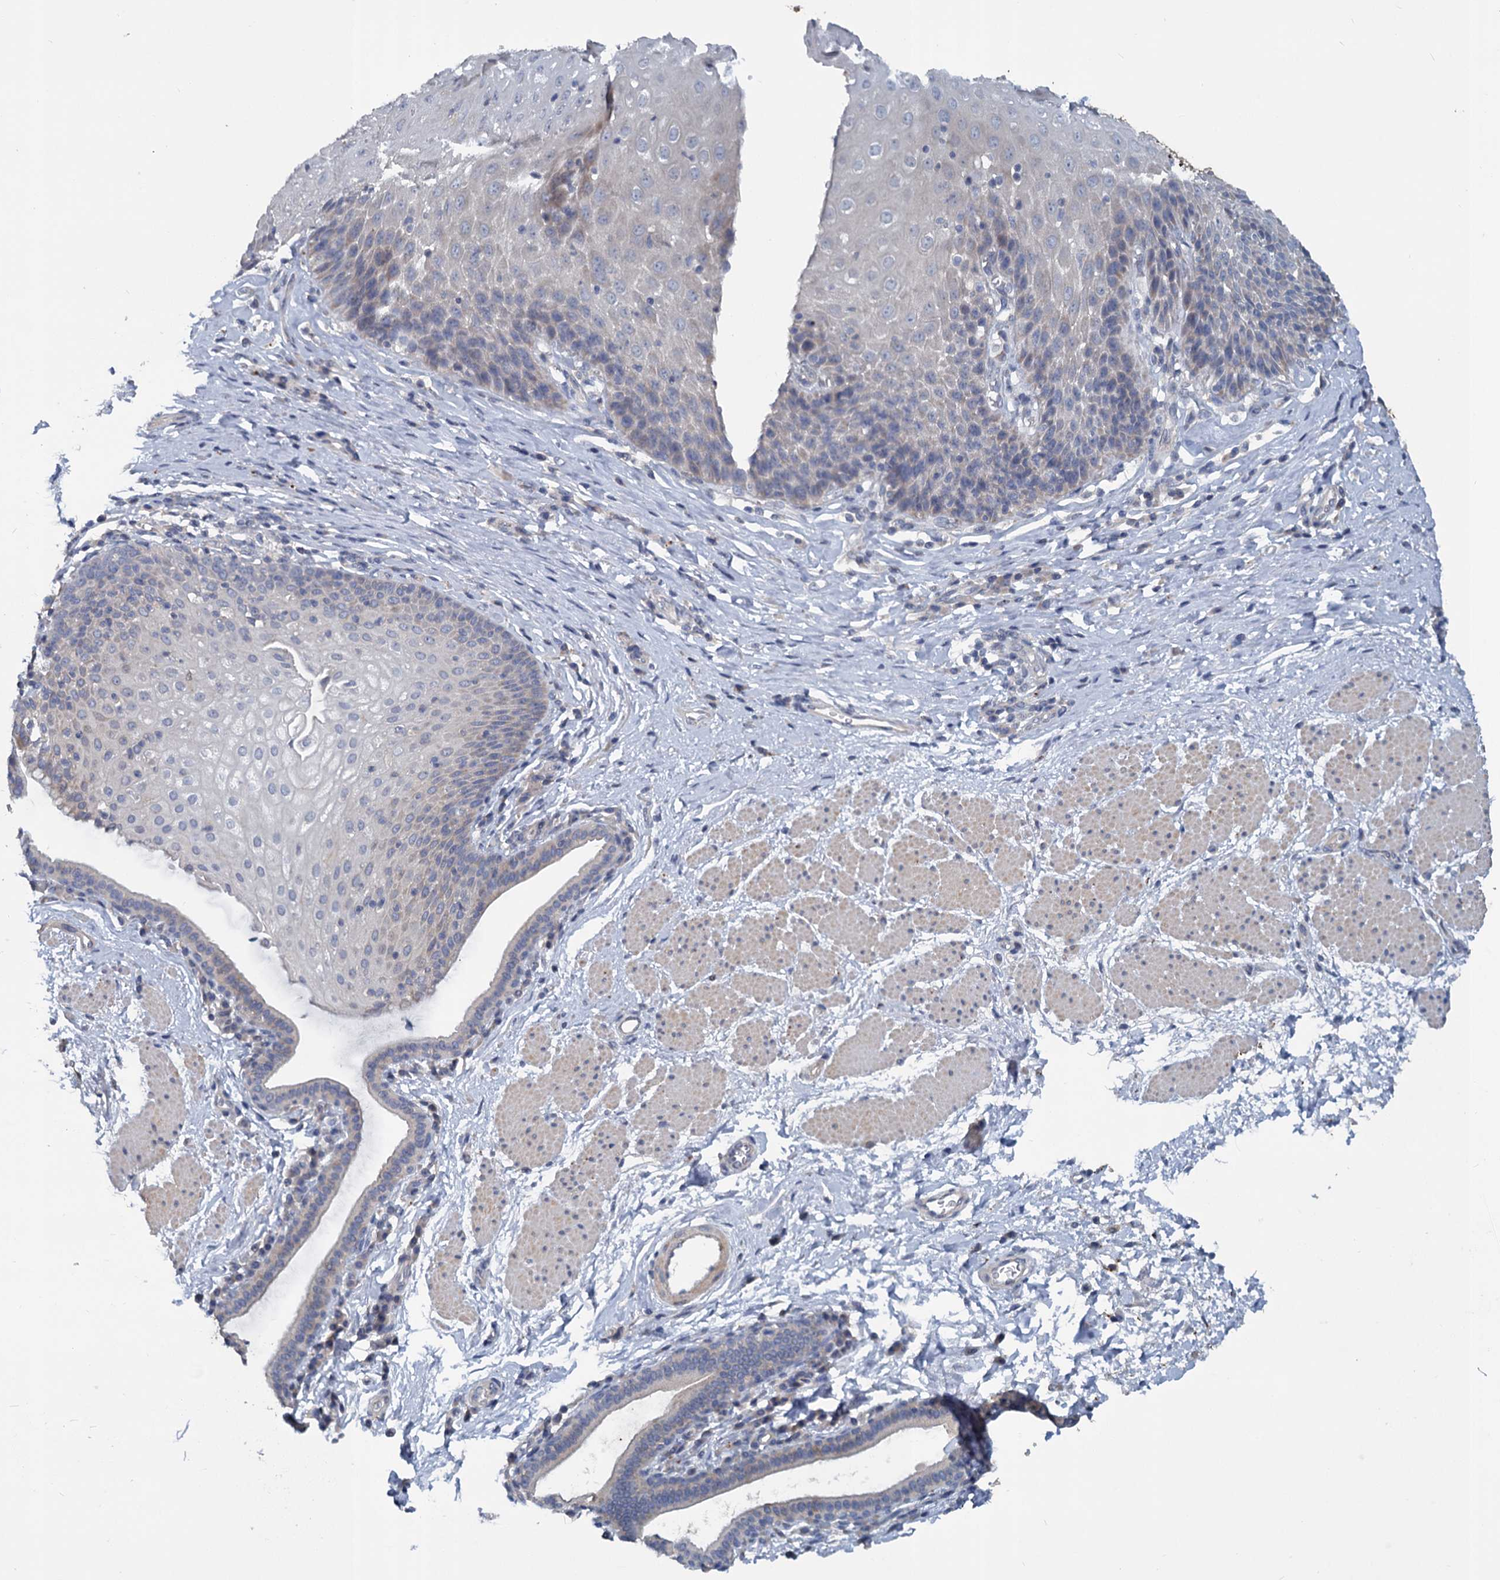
{"staining": {"intensity": "negative", "quantity": "none", "location": "none"}, "tissue": "esophagus", "cell_type": "Squamous epithelial cells", "image_type": "normal", "snomed": [{"axis": "morphology", "description": "Normal tissue, NOS"}, {"axis": "topography", "description": "Esophagus"}], "caption": "Immunohistochemistry (IHC) image of unremarkable human esophagus stained for a protein (brown), which reveals no positivity in squamous epithelial cells.", "gene": "SLC2A7", "patient": {"sex": "female", "age": 61}}